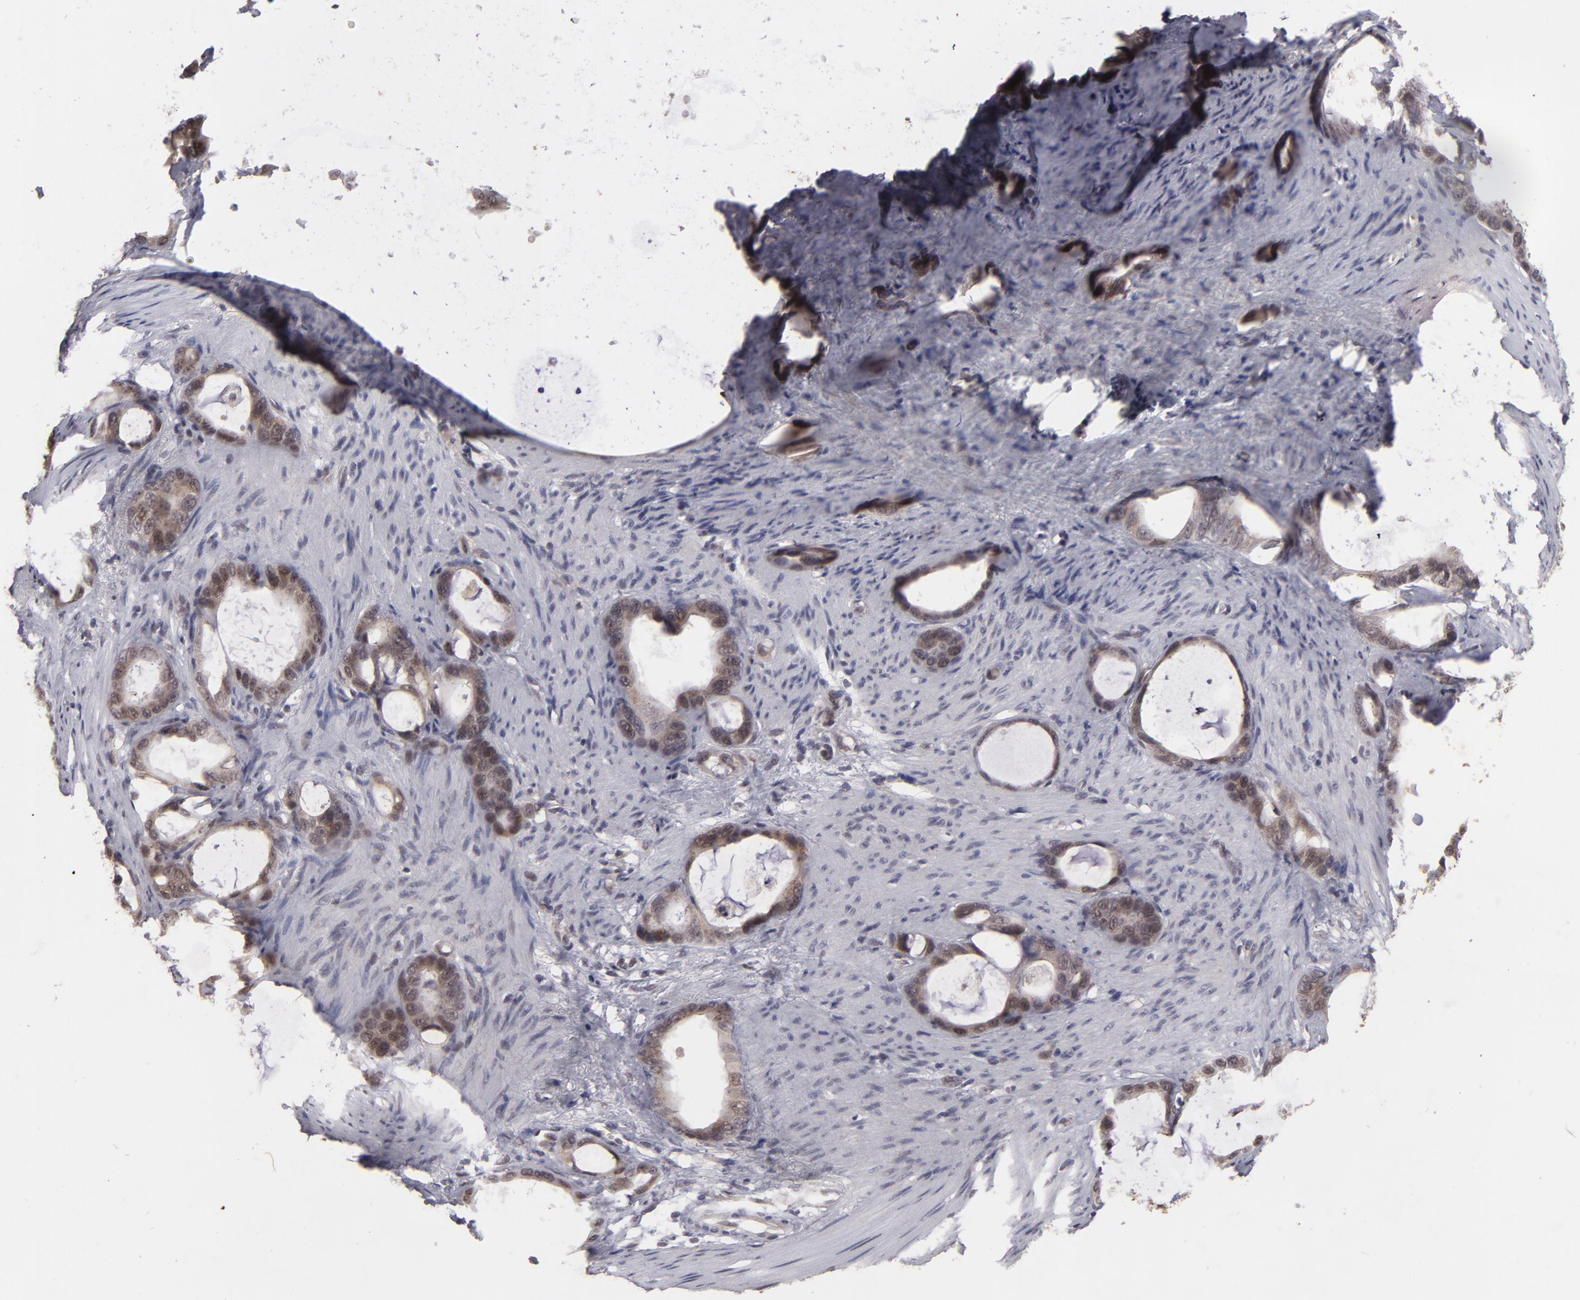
{"staining": {"intensity": "negative", "quantity": "none", "location": "none"}, "tissue": "stomach cancer", "cell_type": "Tumor cells", "image_type": "cancer", "snomed": [{"axis": "morphology", "description": "Adenocarcinoma, NOS"}, {"axis": "topography", "description": "Stomach"}], "caption": "High magnification brightfield microscopy of adenocarcinoma (stomach) stained with DAB (3,3'-diaminobenzidine) (brown) and counterstained with hematoxylin (blue): tumor cells show no significant positivity.", "gene": "DFFA", "patient": {"sex": "female", "age": 75}}